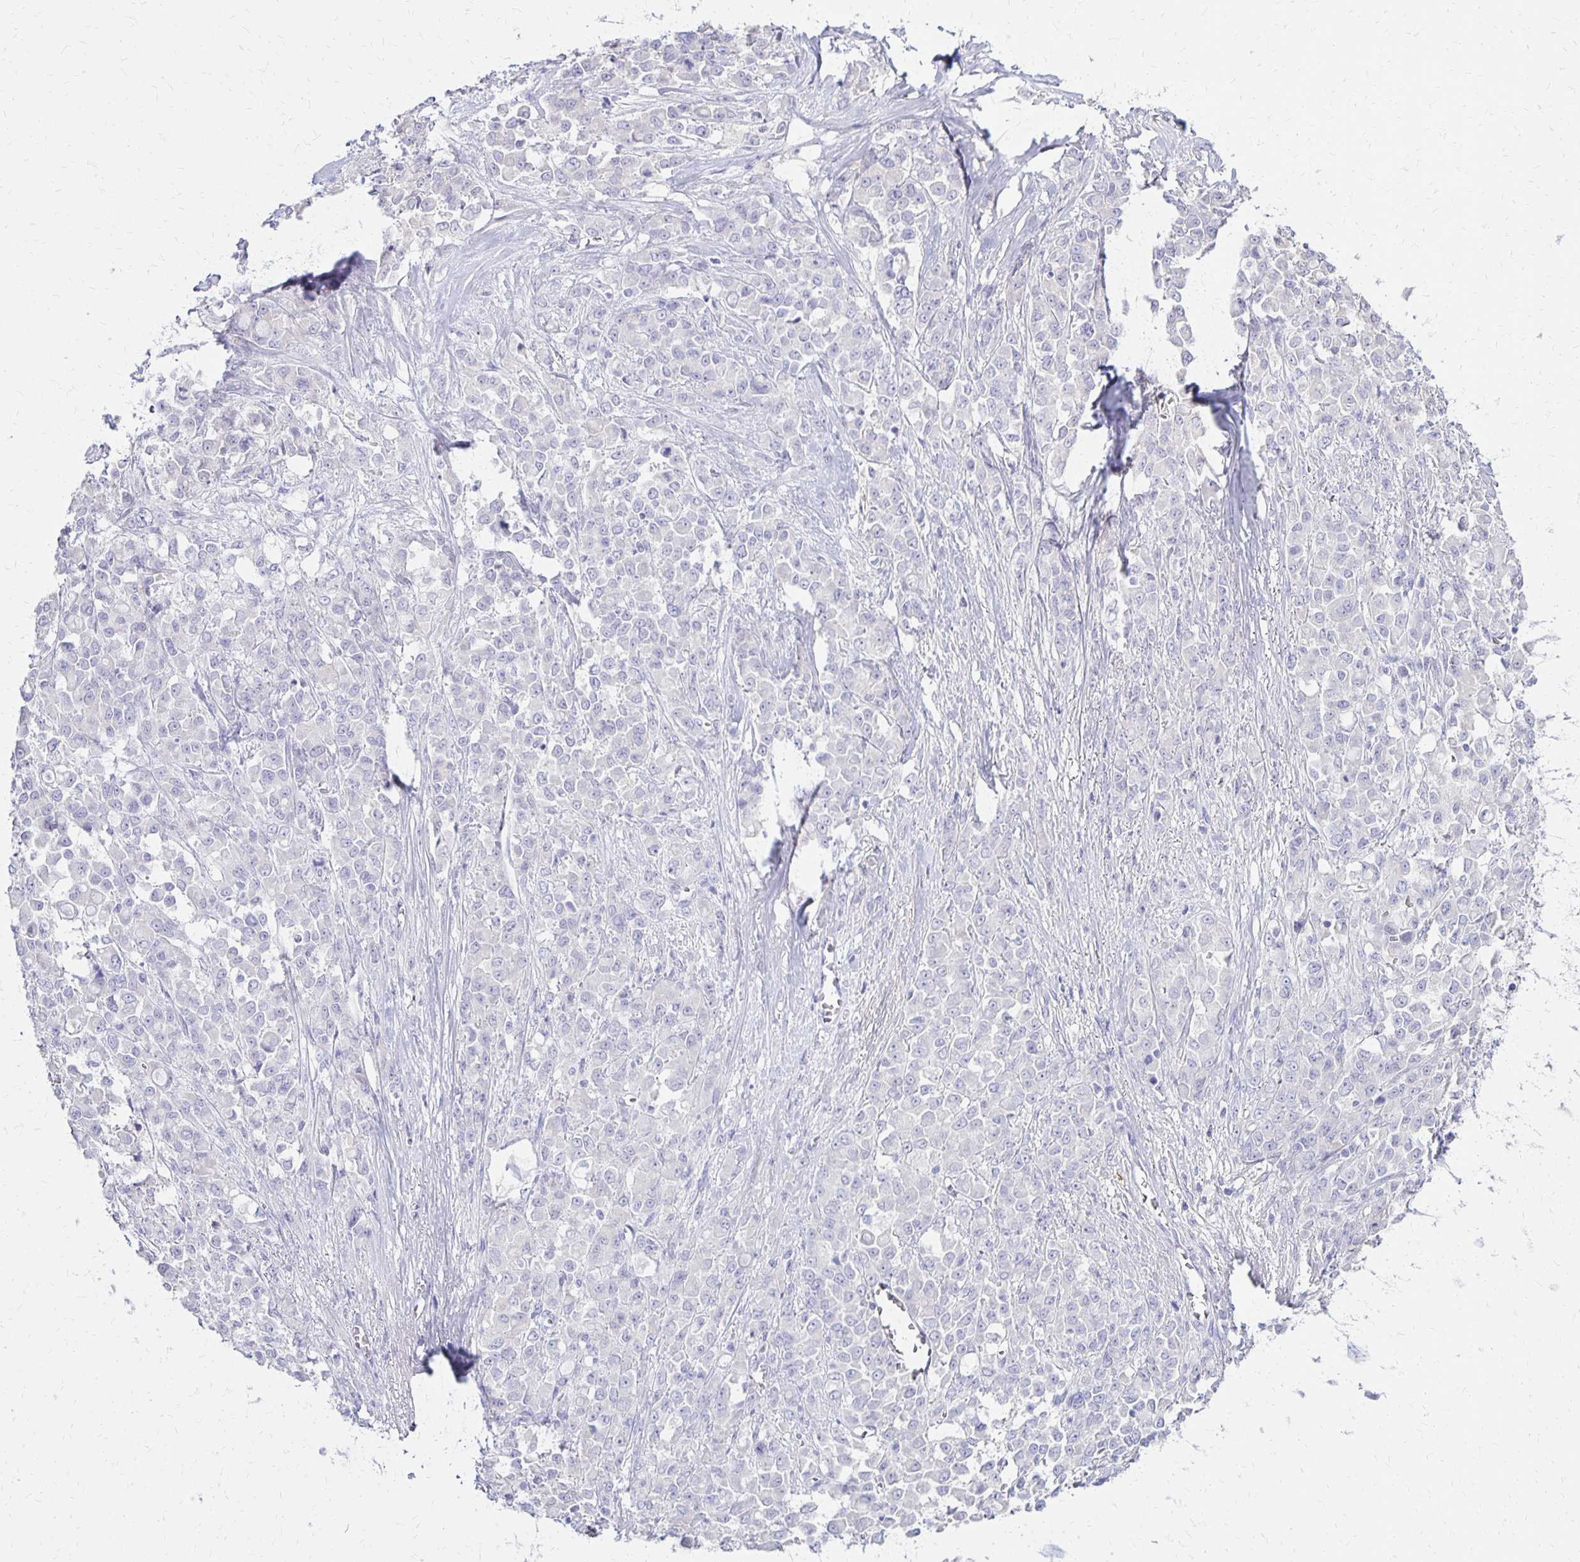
{"staining": {"intensity": "negative", "quantity": "none", "location": "none"}, "tissue": "stomach cancer", "cell_type": "Tumor cells", "image_type": "cancer", "snomed": [{"axis": "morphology", "description": "Adenocarcinoma, NOS"}, {"axis": "topography", "description": "Stomach"}], "caption": "This image is of stomach cancer stained with IHC to label a protein in brown with the nuclei are counter-stained blue. There is no positivity in tumor cells. (DAB (3,3'-diaminobenzidine) immunohistochemistry with hematoxylin counter stain).", "gene": "FNTB", "patient": {"sex": "female", "age": 76}}